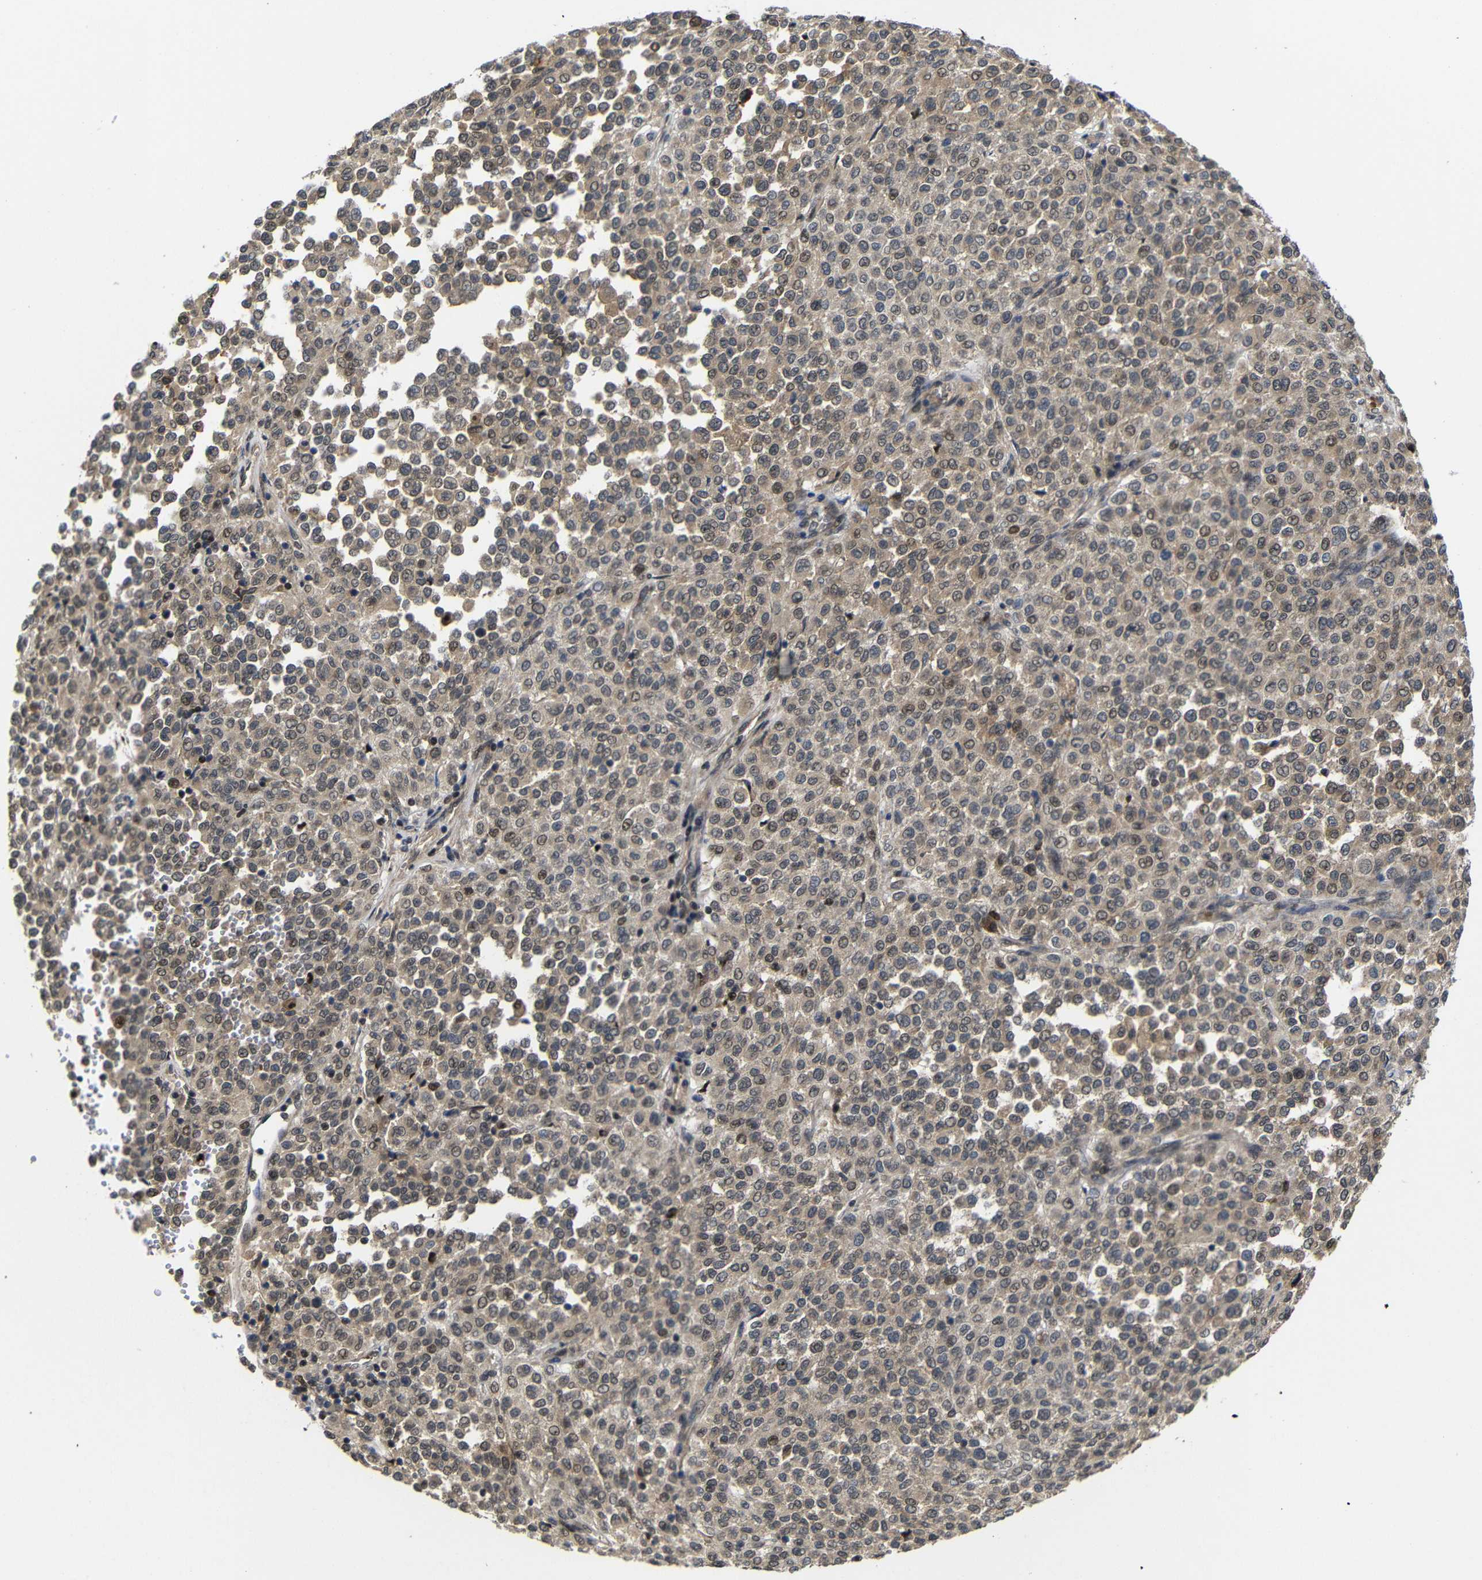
{"staining": {"intensity": "weak", "quantity": "25%-75%", "location": "cytoplasmic/membranous,nuclear"}, "tissue": "melanoma", "cell_type": "Tumor cells", "image_type": "cancer", "snomed": [{"axis": "morphology", "description": "Malignant melanoma, Metastatic site"}, {"axis": "topography", "description": "Pancreas"}], "caption": "Brown immunohistochemical staining in human malignant melanoma (metastatic site) shows weak cytoplasmic/membranous and nuclear expression in approximately 25%-75% of tumor cells.", "gene": "ATG12", "patient": {"sex": "female", "age": 30}}